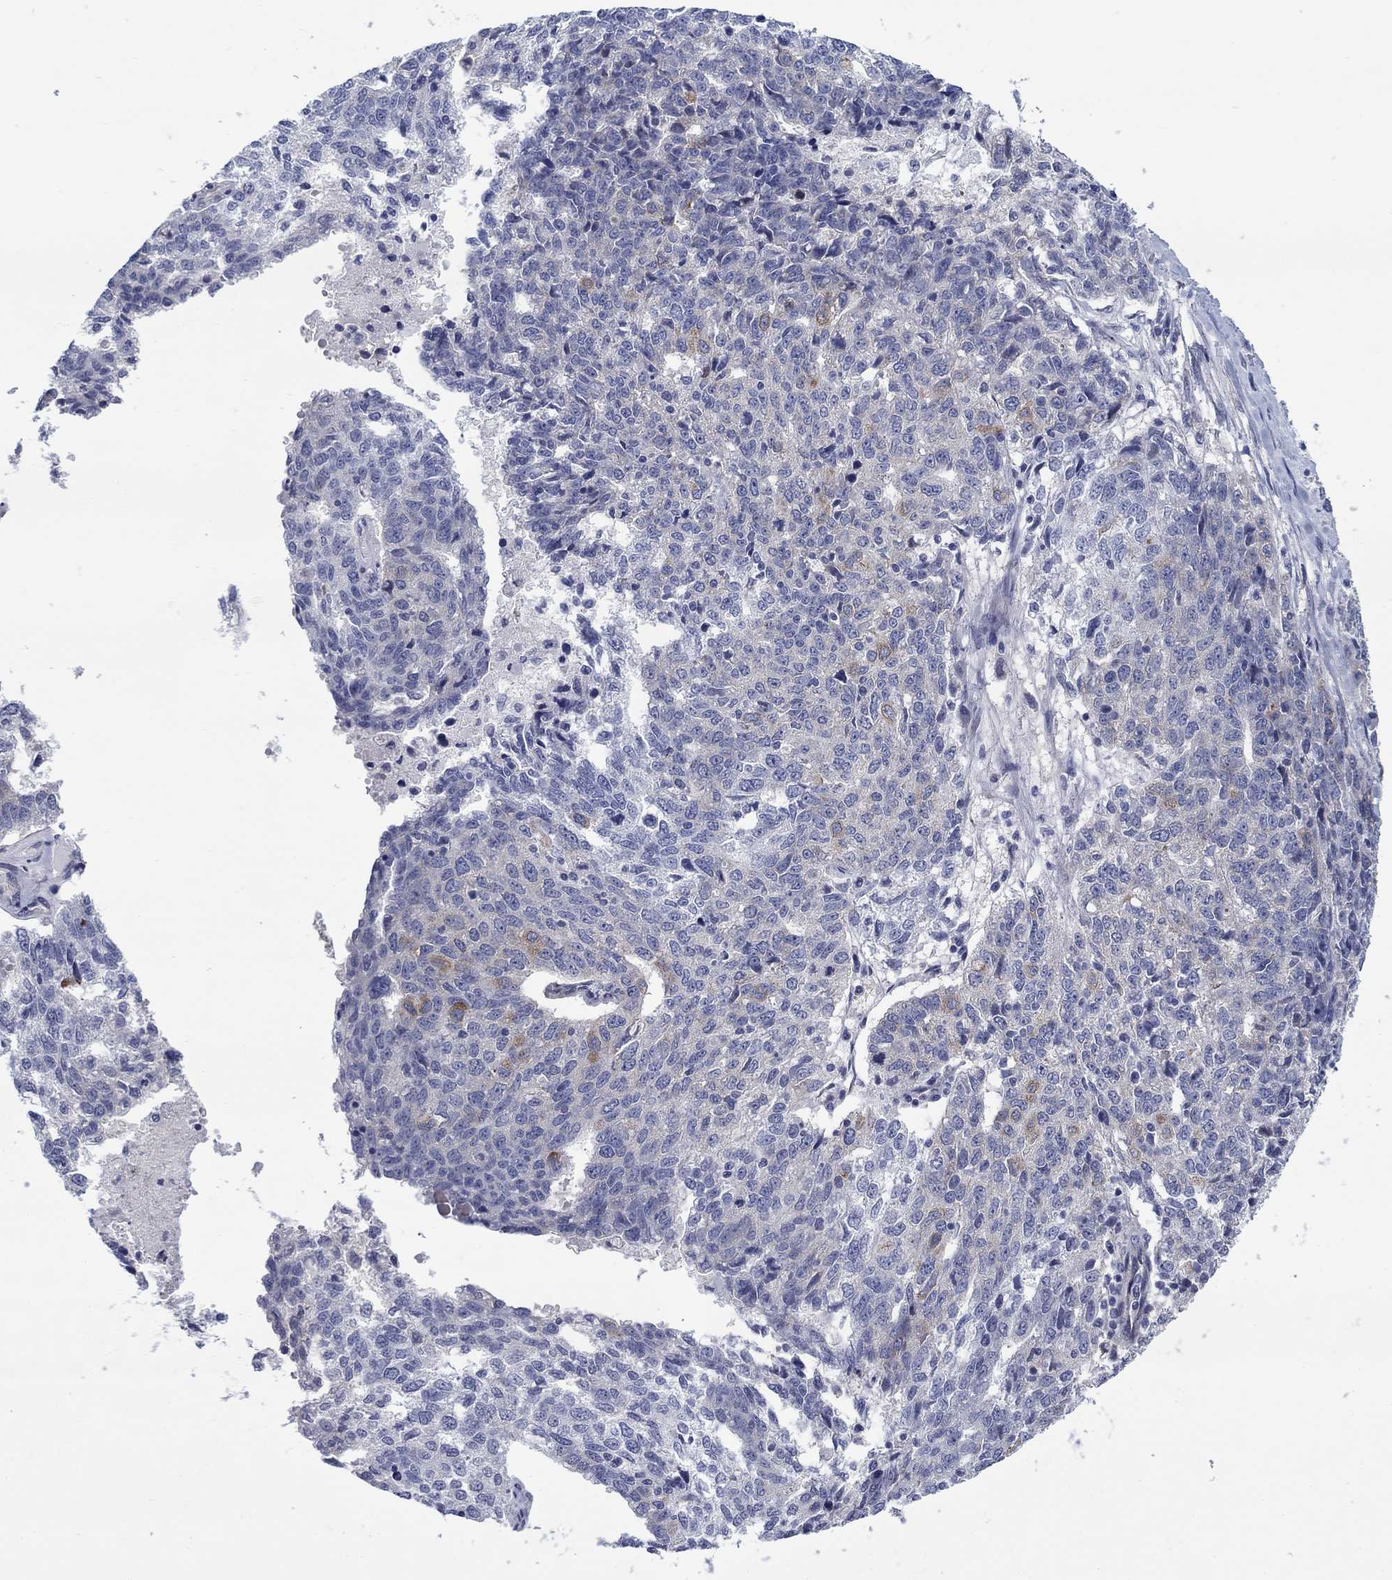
{"staining": {"intensity": "moderate", "quantity": "<25%", "location": "cytoplasmic/membranous"}, "tissue": "ovarian cancer", "cell_type": "Tumor cells", "image_type": "cancer", "snomed": [{"axis": "morphology", "description": "Cystadenocarcinoma, serous, NOS"}, {"axis": "topography", "description": "Ovary"}], "caption": "Protein positivity by immunohistochemistry reveals moderate cytoplasmic/membranous positivity in approximately <25% of tumor cells in serous cystadenocarcinoma (ovarian).", "gene": "FXR1", "patient": {"sex": "female", "age": 71}}